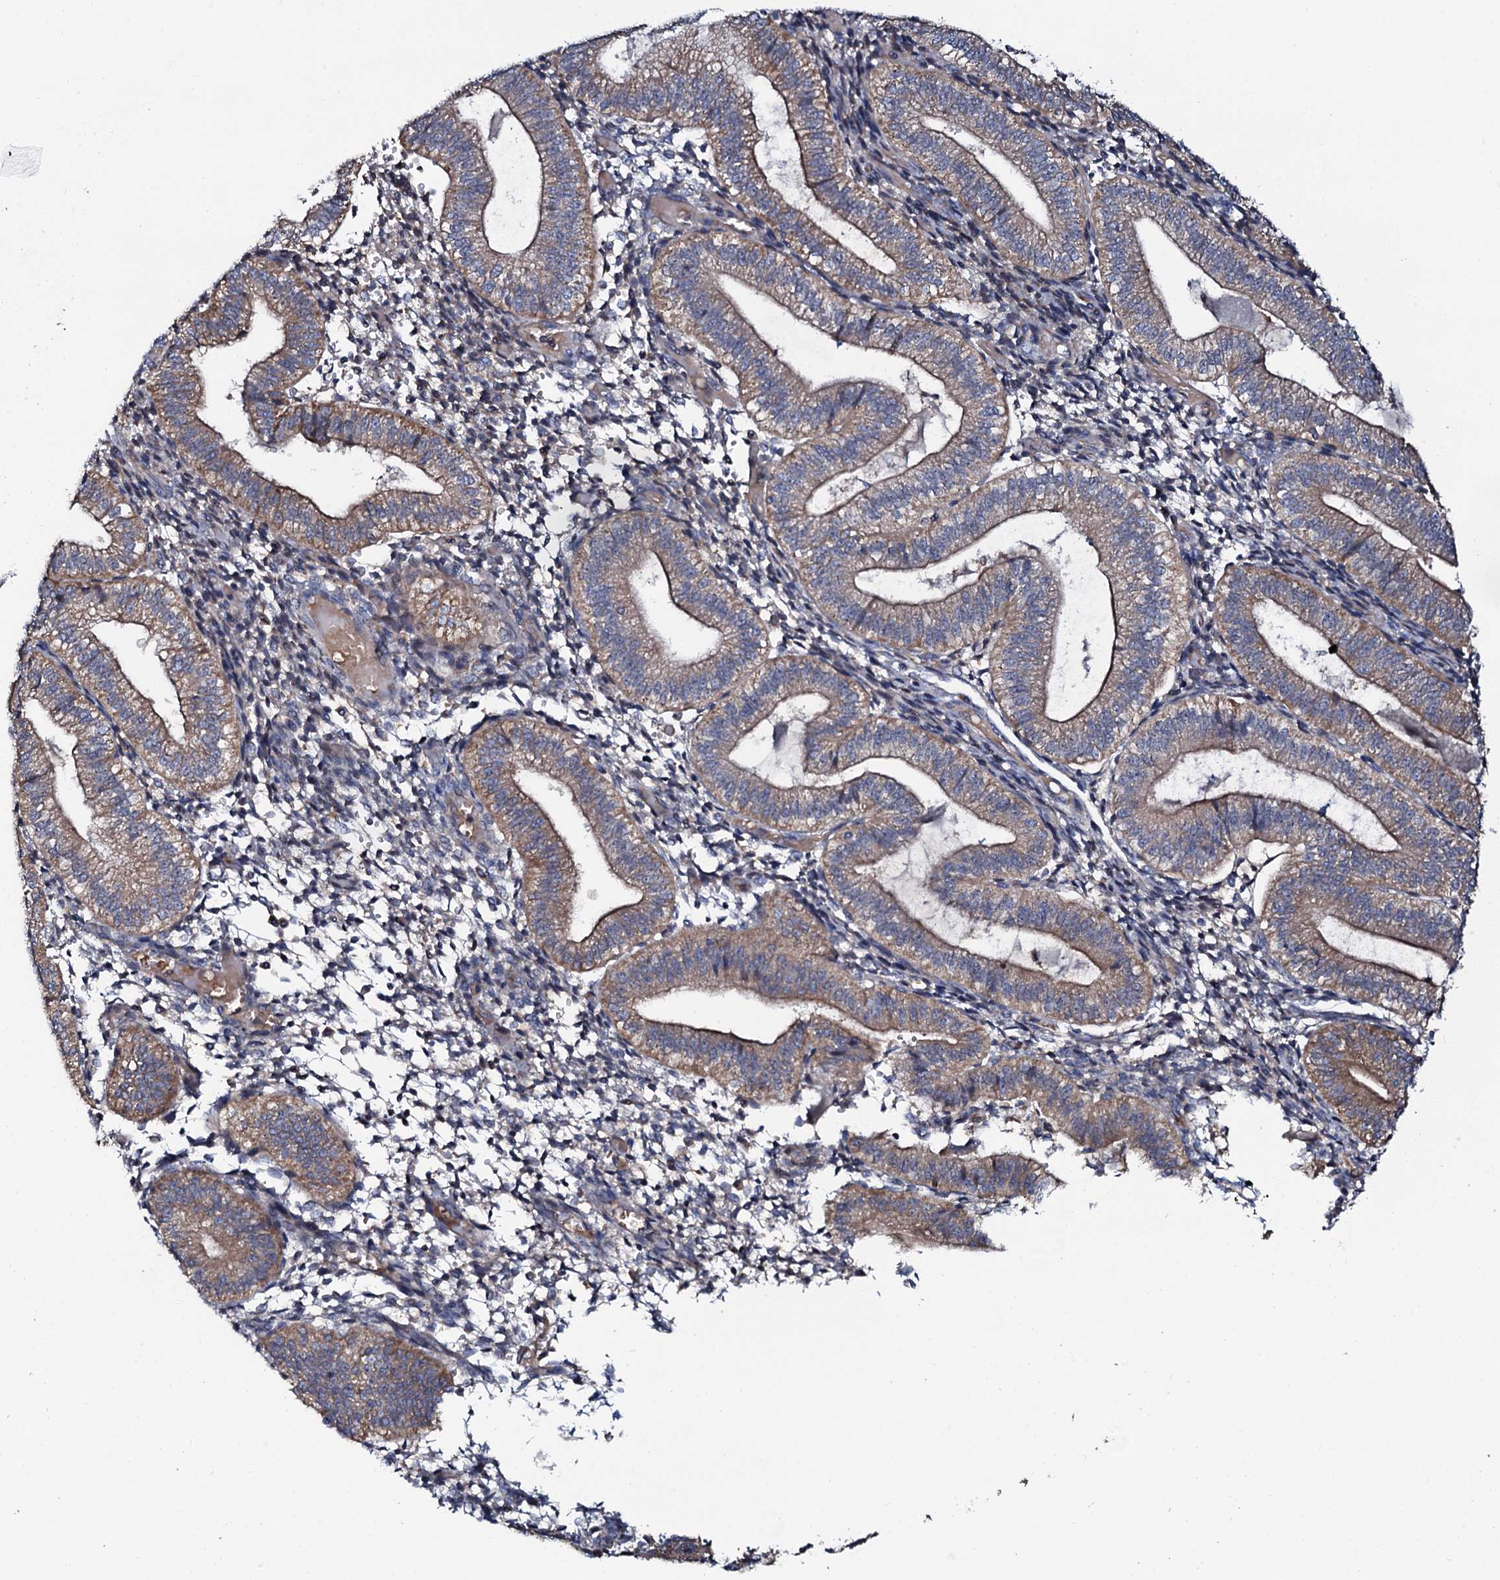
{"staining": {"intensity": "negative", "quantity": "none", "location": "none"}, "tissue": "endometrium", "cell_type": "Cells in endometrial stroma", "image_type": "normal", "snomed": [{"axis": "morphology", "description": "Normal tissue, NOS"}, {"axis": "topography", "description": "Endometrium"}], "caption": "Immunohistochemistry of normal endometrium displays no expression in cells in endometrial stroma. (DAB (3,3'-diaminobenzidine) IHC, high magnification).", "gene": "PPP1R3D", "patient": {"sex": "female", "age": 34}}